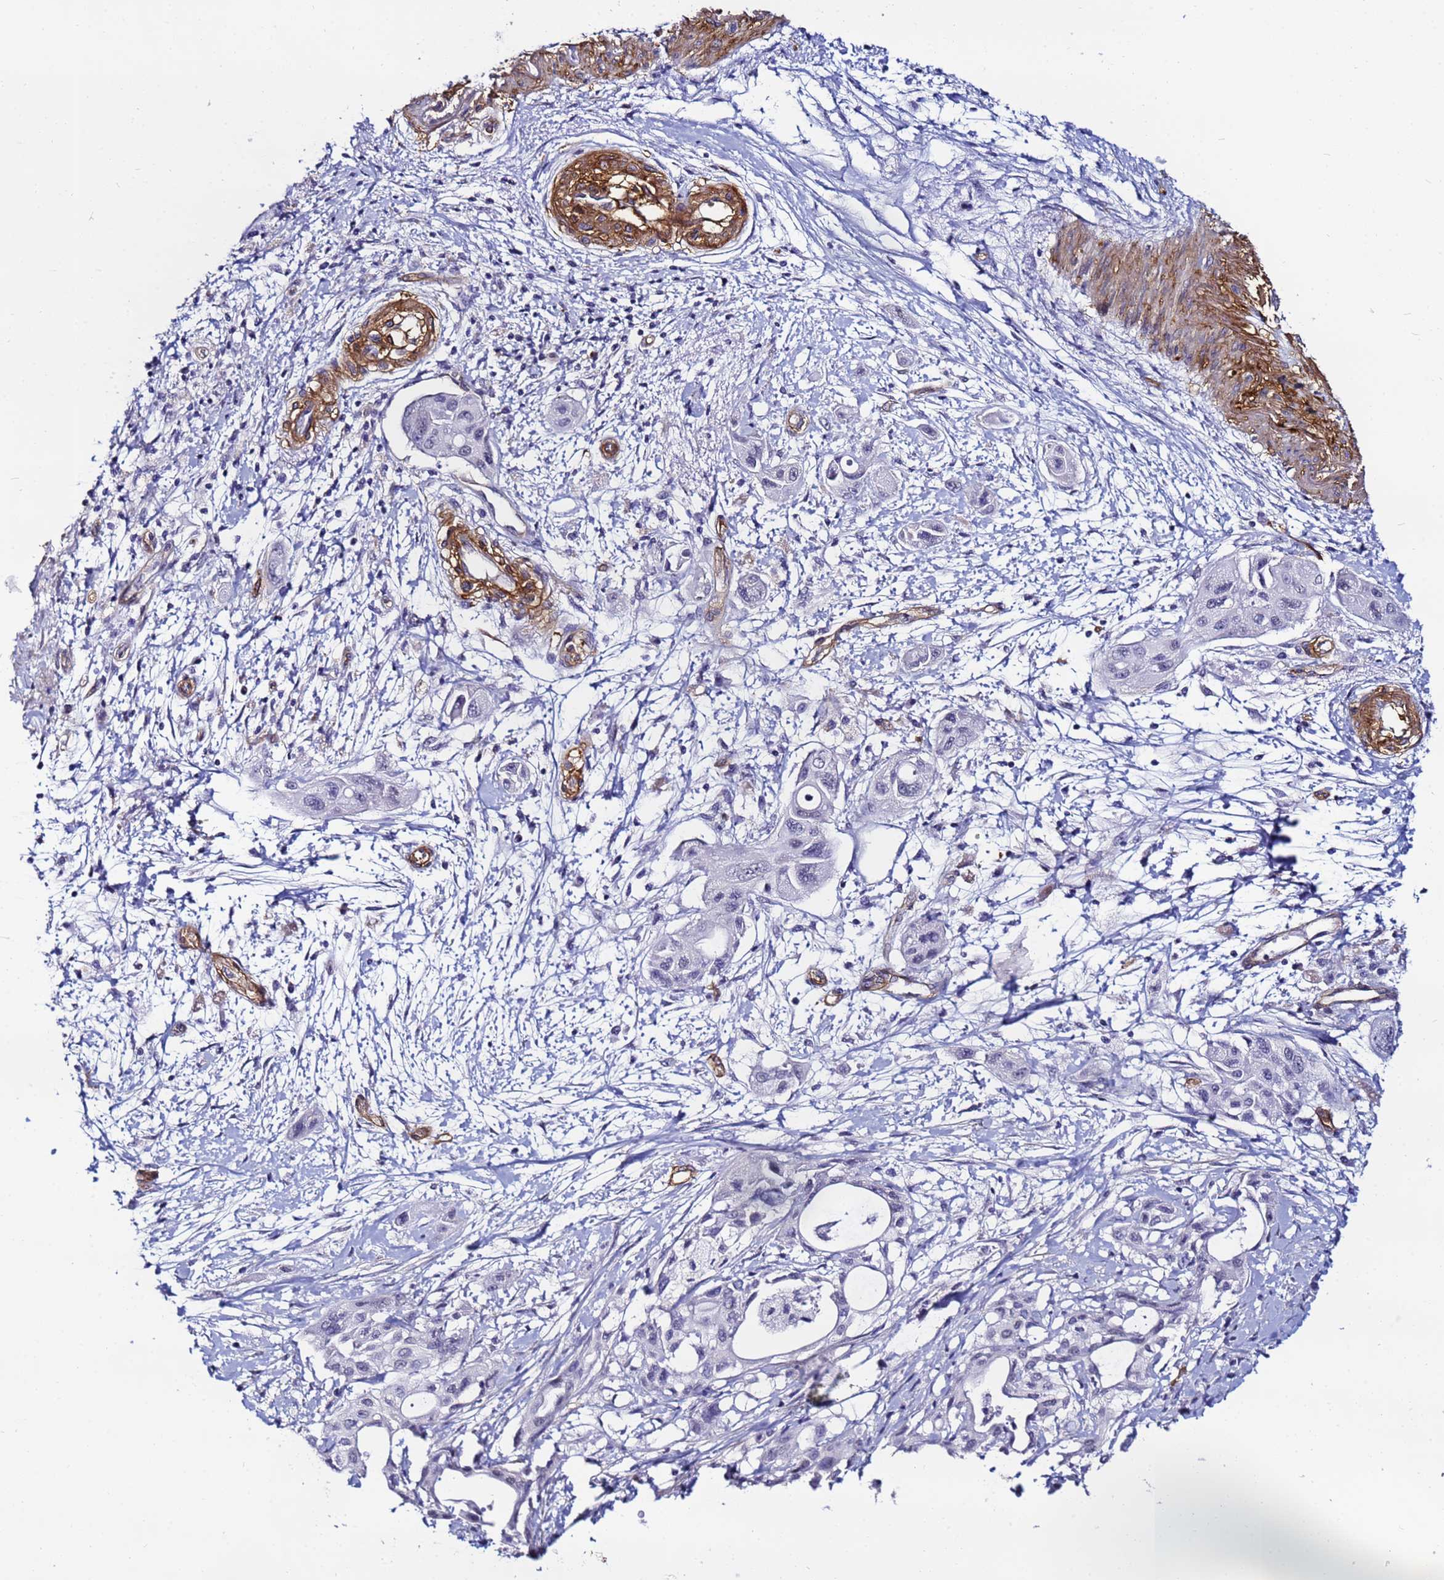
{"staining": {"intensity": "negative", "quantity": "none", "location": "none"}, "tissue": "pancreatic cancer", "cell_type": "Tumor cells", "image_type": "cancer", "snomed": [{"axis": "morphology", "description": "Adenocarcinoma, NOS"}, {"axis": "topography", "description": "Pancreas"}], "caption": "Immunohistochemistry (IHC) of pancreatic cancer reveals no staining in tumor cells.", "gene": "DEFB104A", "patient": {"sex": "male", "age": 68}}